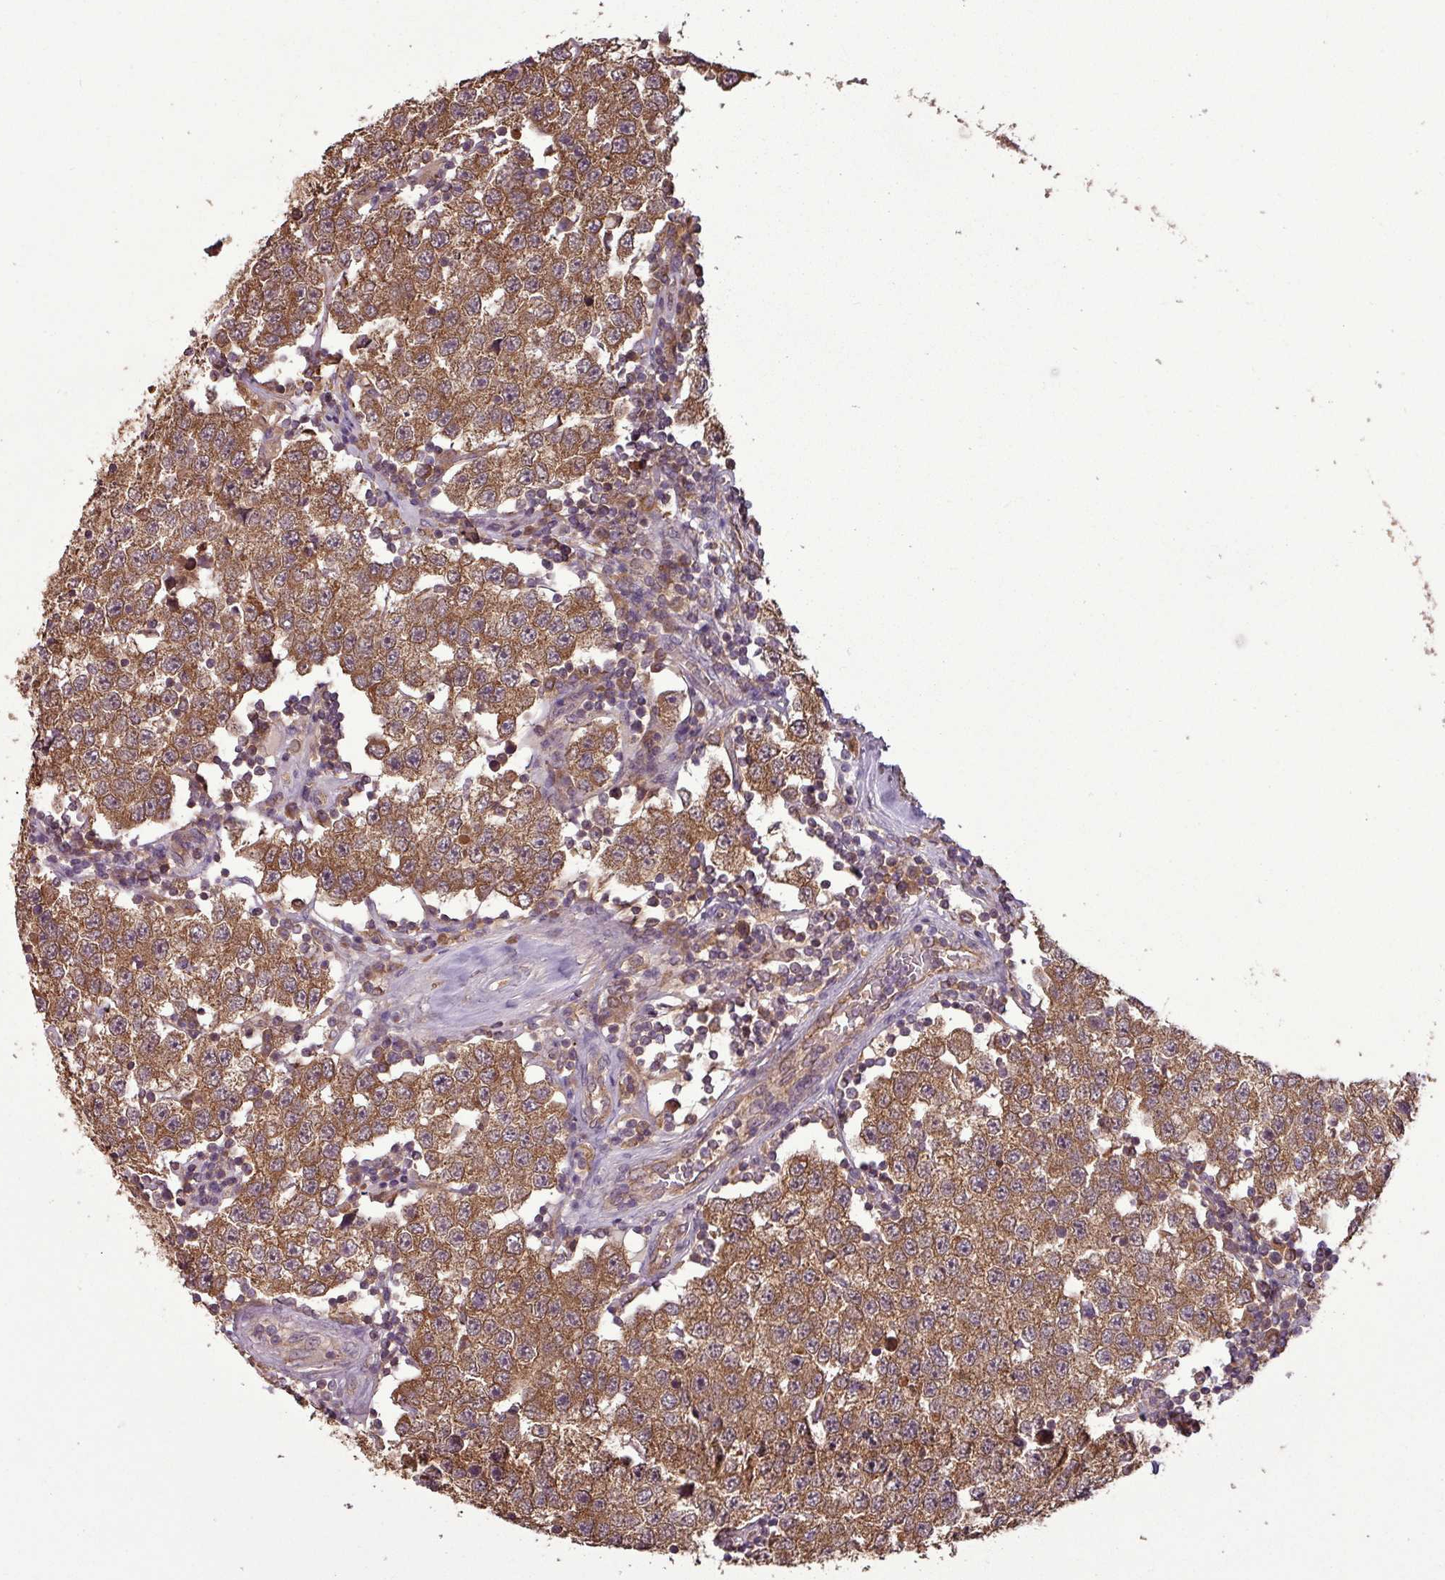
{"staining": {"intensity": "moderate", "quantity": ">75%", "location": "cytoplasmic/membranous"}, "tissue": "testis cancer", "cell_type": "Tumor cells", "image_type": "cancer", "snomed": [{"axis": "morphology", "description": "Seminoma, NOS"}, {"axis": "topography", "description": "Testis"}], "caption": "The image exhibits staining of testis cancer (seminoma), revealing moderate cytoplasmic/membranous protein staining (brown color) within tumor cells. (DAB (3,3'-diaminobenzidine) = brown stain, brightfield microscopy at high magnification).", "gene": "NT5C3A", "patient": {"sex": "male", "age": 34}}